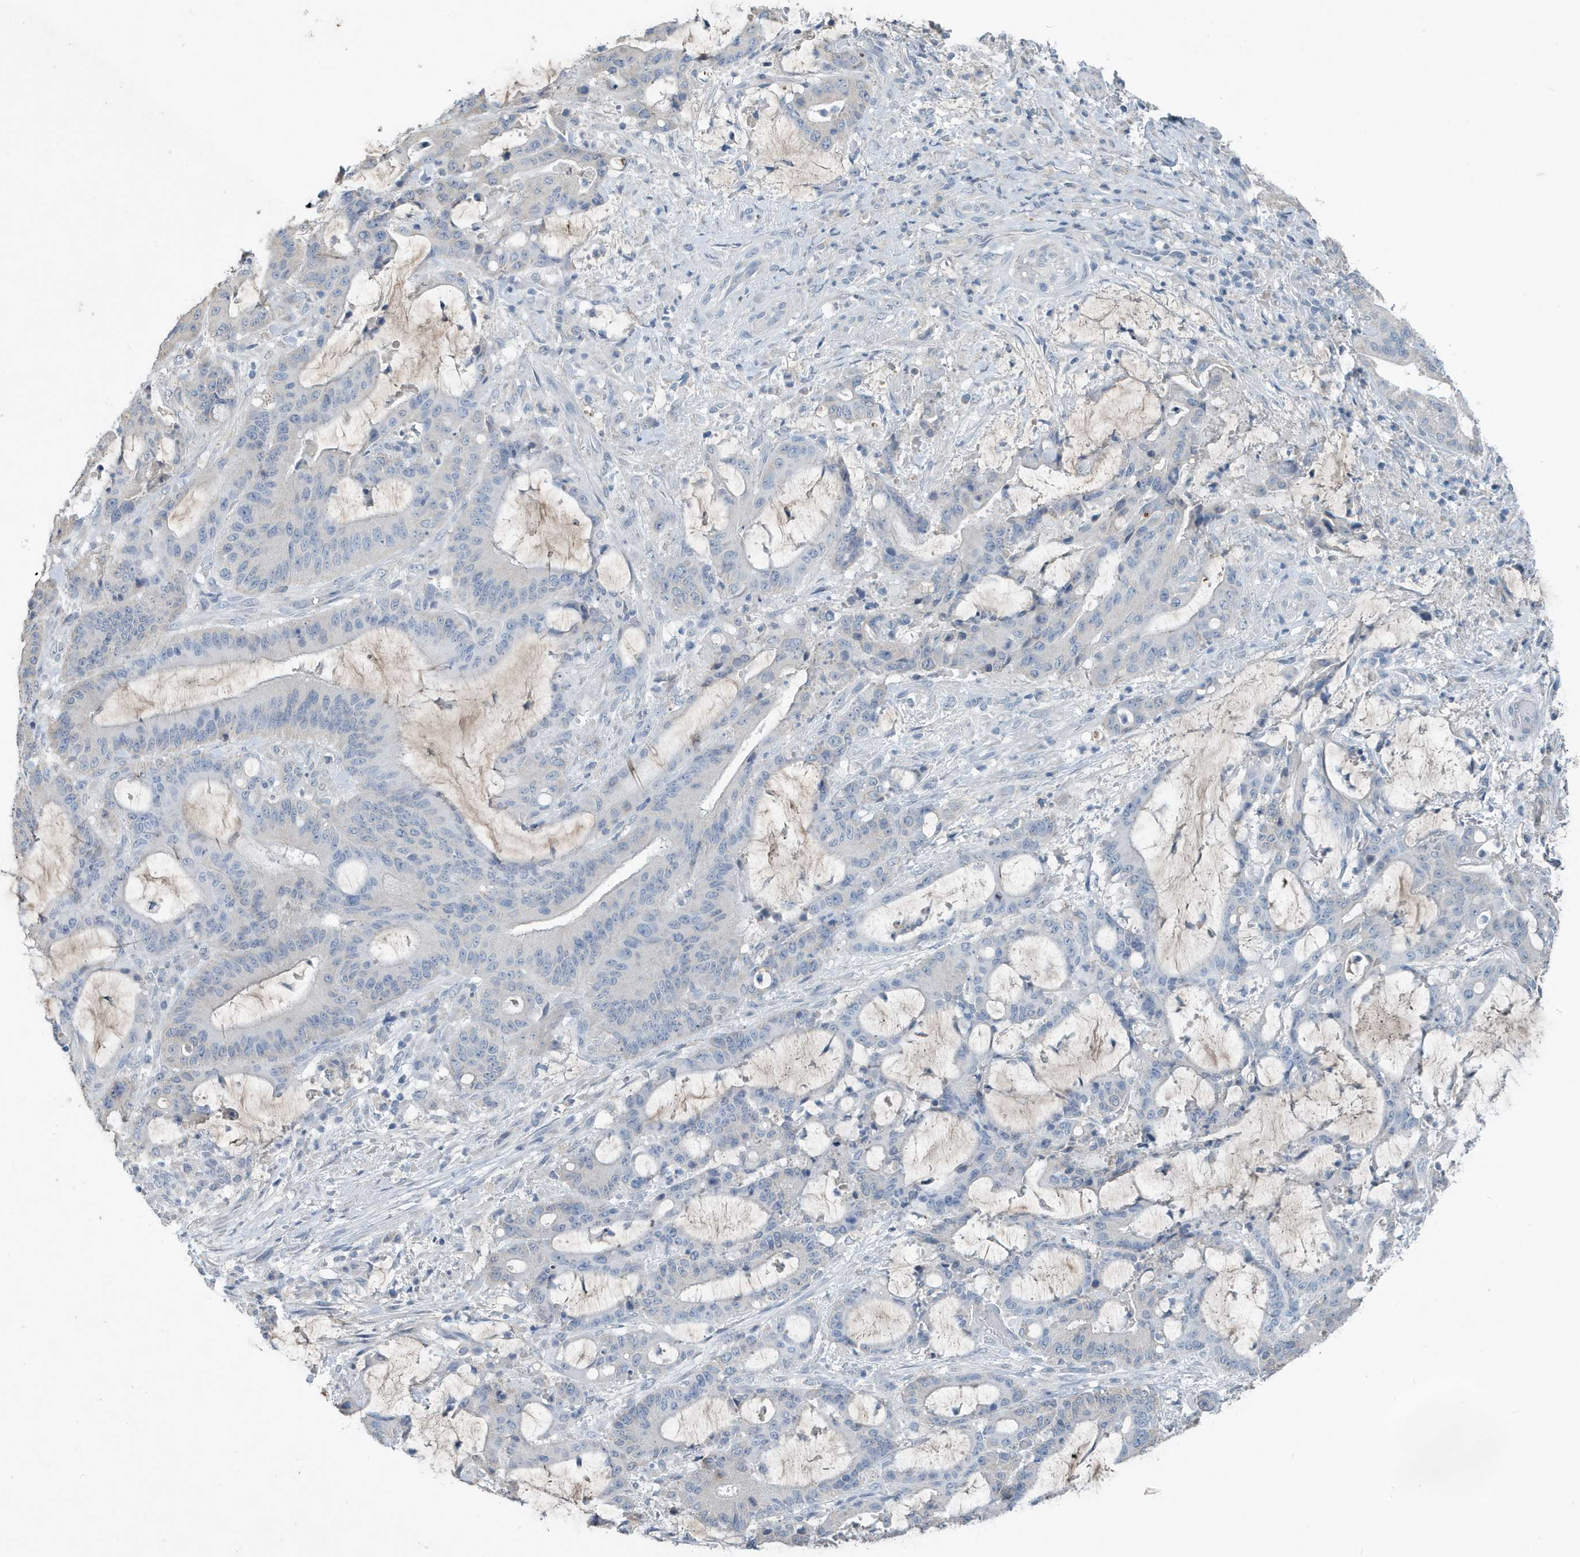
{"staining": {"intensity": "negative", "quantity": "none", "location": "none"}, "tissue": "liver cancer", "cell_type": "Tumor cells", "image_type": "cancer", "snomed": [{"axis": "morphology", "description": "Normal tissue, NOS"}, {"axis": "morphology", "description": "Cholangiocarcinoma"}, {"axis": "topography", "description": "Liver"}, {"axis": "topography", "description": "Peripheral nerve tissue"}], "caption": "DAB (3,3'-diaminobenzidine) immunohistochemical staining of liver cancer (cholangiocarcinoma) exhibits no significant expression in tumor cells.", "gene": "UGT2B4", "patient": {"sex": "female", "age": 73}}